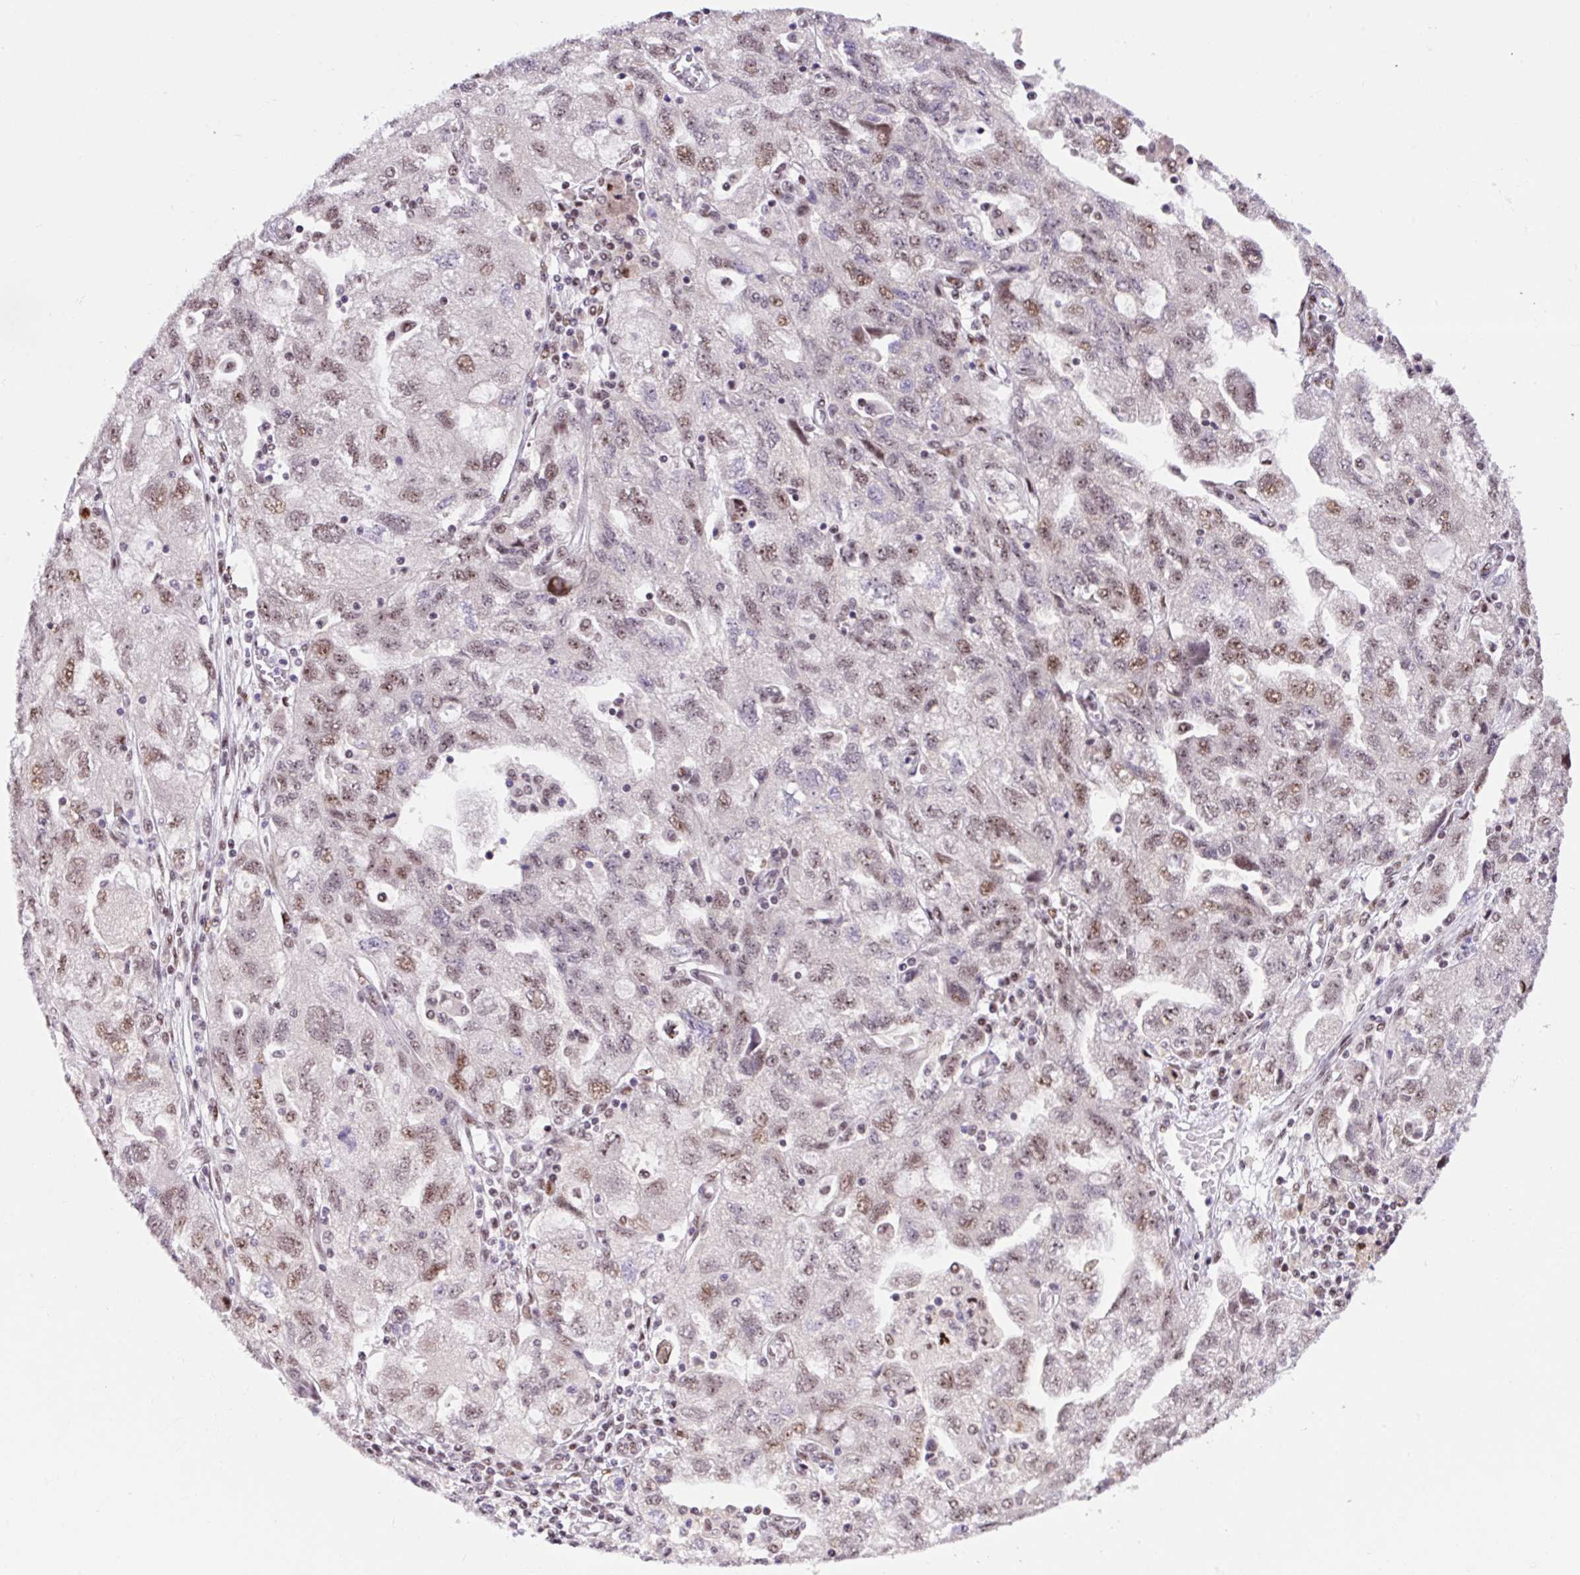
{"staining": {"intensity": "moderate", "quantity": "25%-75%", "location": "nuclear"}, "tissue": "ovarian cancer", "cell_type": "Tumor cells", "image_type": "cancer", "snomed": [{"axis": "morphology", "description": "Carcinoma, NOS"}, {"axis": "morphology", "description": "Cystadenocarcinoma, serous, NOS"}, {"axis": "topography", "description": "Ovary"}], "caption": "A micrograph of ovarian carcinoma stained for a protein shows moderate nuclear brown staining in tumor cells.", "gene": "TAF1A", "patient": {"sex": "female", "age": 69}}